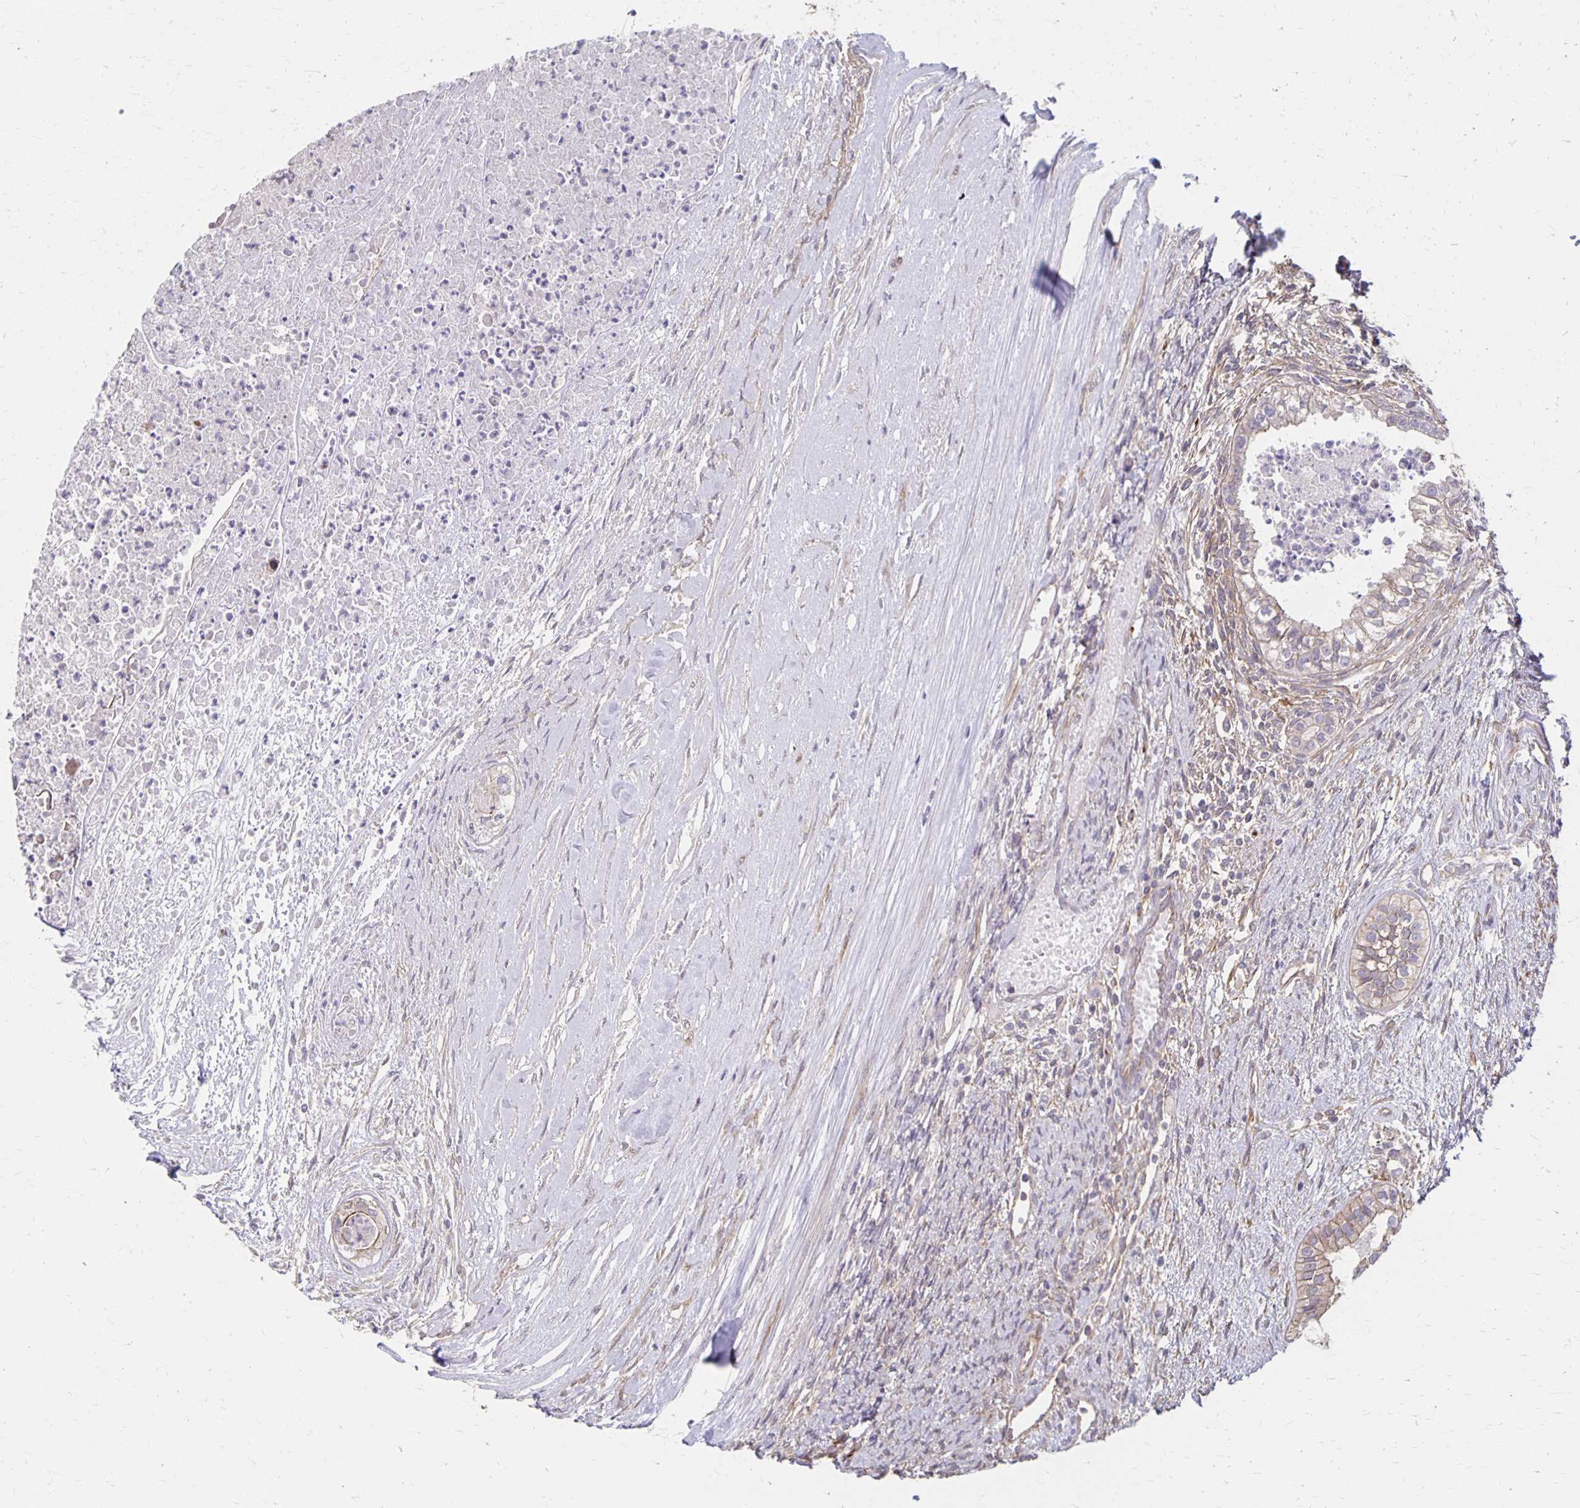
{"staining": {"intensity": "weak", "quantity": "<25%", "location": "cytoplasmic/membranous"}, "tissue": "testis cancer", "cell_type": "Tumor cells", "image_type": "cancer", "snomed": [{"axis": "morphology", "description": "Carcinoma, Embryonal, NOS"}, {"axis": "topography", "description": "Testis"}], "caption": "The micrograph displays no significant positivity in tumor cells of testis embryonal carcinoma. (Stains: DAB (3,3'-diaminobenzidine) immunohistochemistry with hematoxylin counter stain, Microscopy: brightfield microscopy at high magnification).", "gene": "PPP1R3E", "patient": {"sex": "male", "age": 37}}